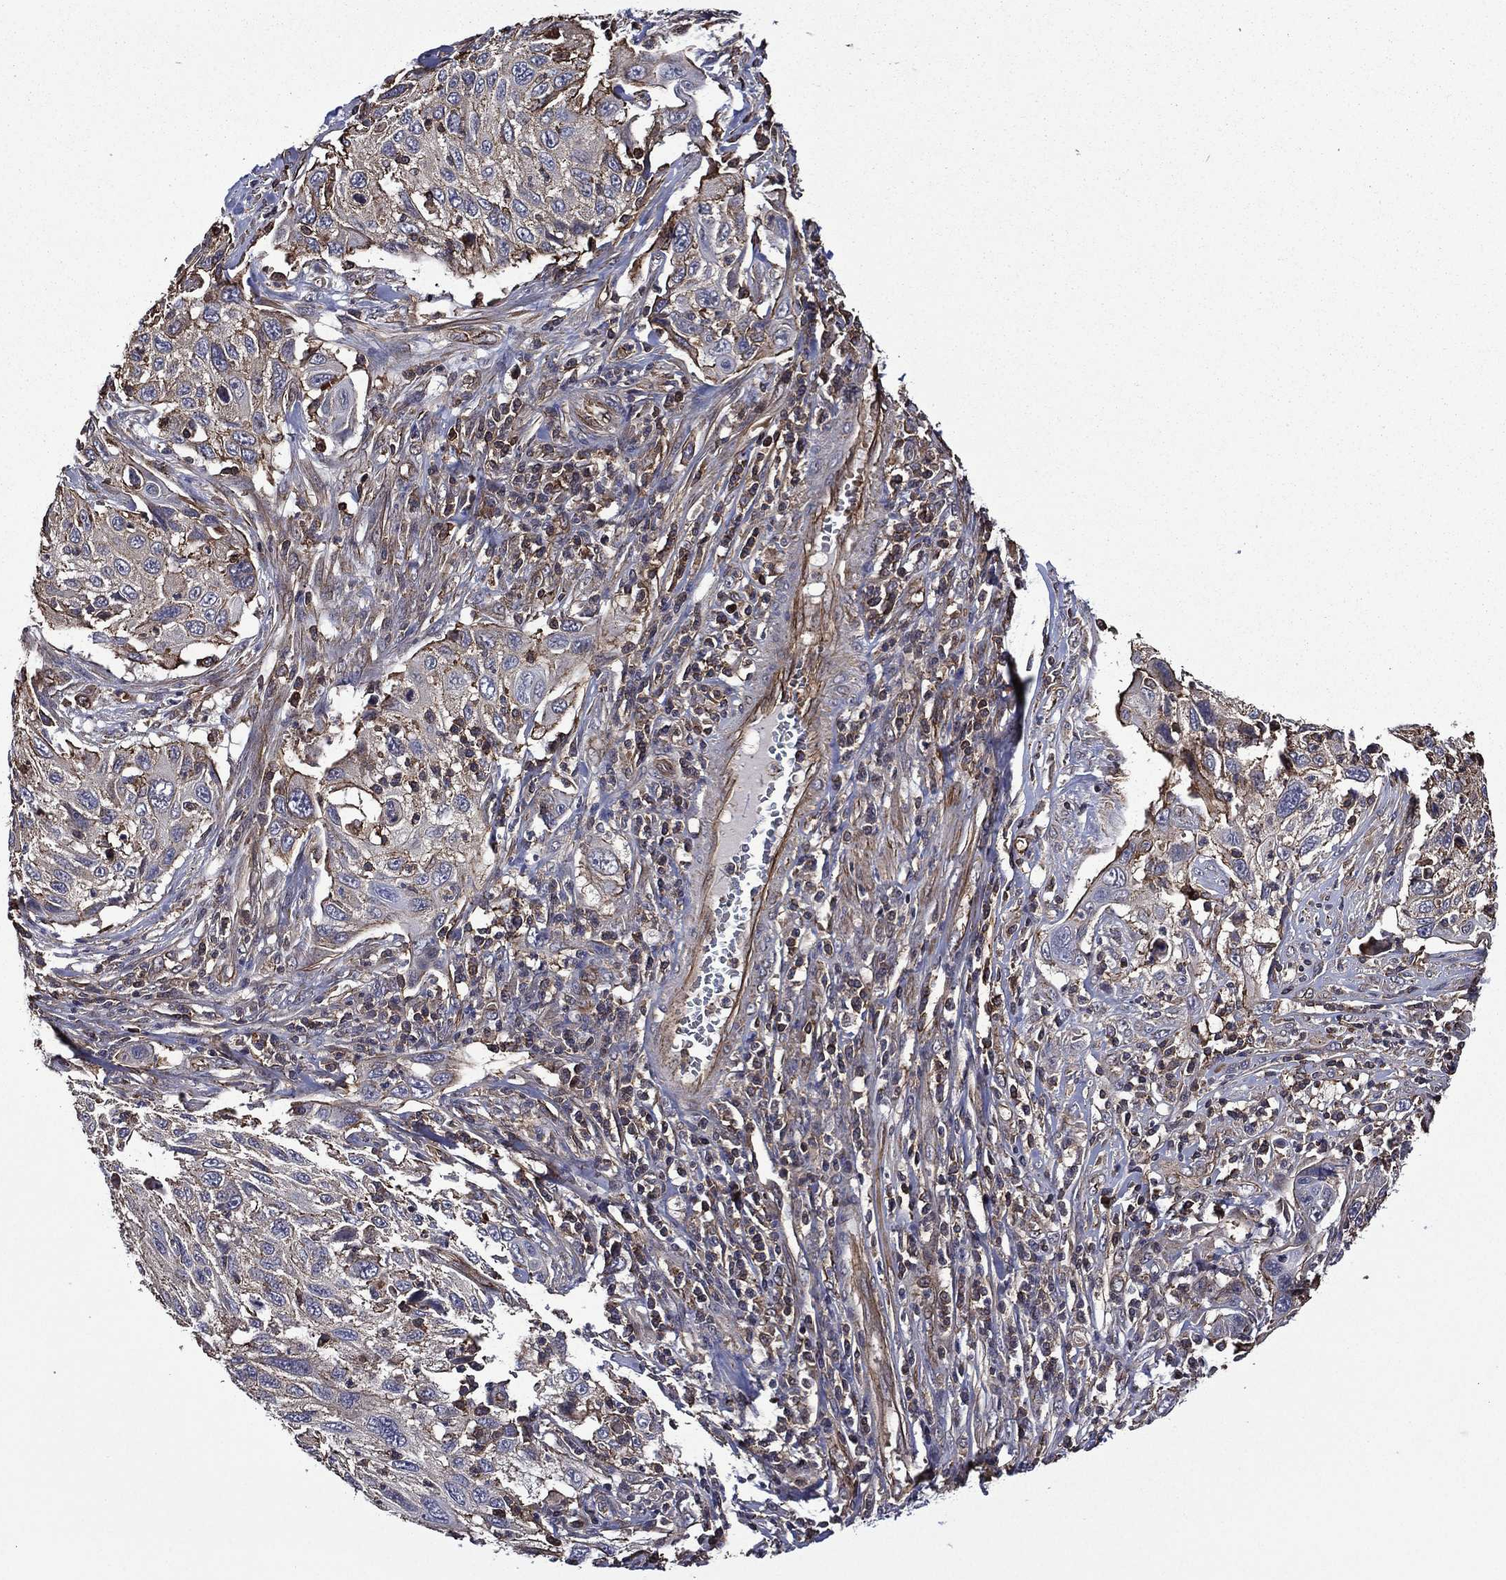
{"staining": {"intensity": "strong", "quantity": "25%-75%", "location": "cytoplasmic/membranous"}, "tissue": "cervical cancer", "cell_type": "Tumor cells", "image_type": "cancer", "snomed": [{"axis": "morphology", "description": "Squamous cell carcinoma, NOS"}, {"axis": "topography", "description": "Cervix"}], "caption": "The micrograph displays staining of cervical cancer (squamous cell carcinoma), revealing strong cytoplasmic/membranous protein positivity (brown color) within tumor cells. The protein is shown in brown color, while the nuclei are stained blue.", "gene": "PLPP3", "patient": {"sex": "female", "age": 70}}